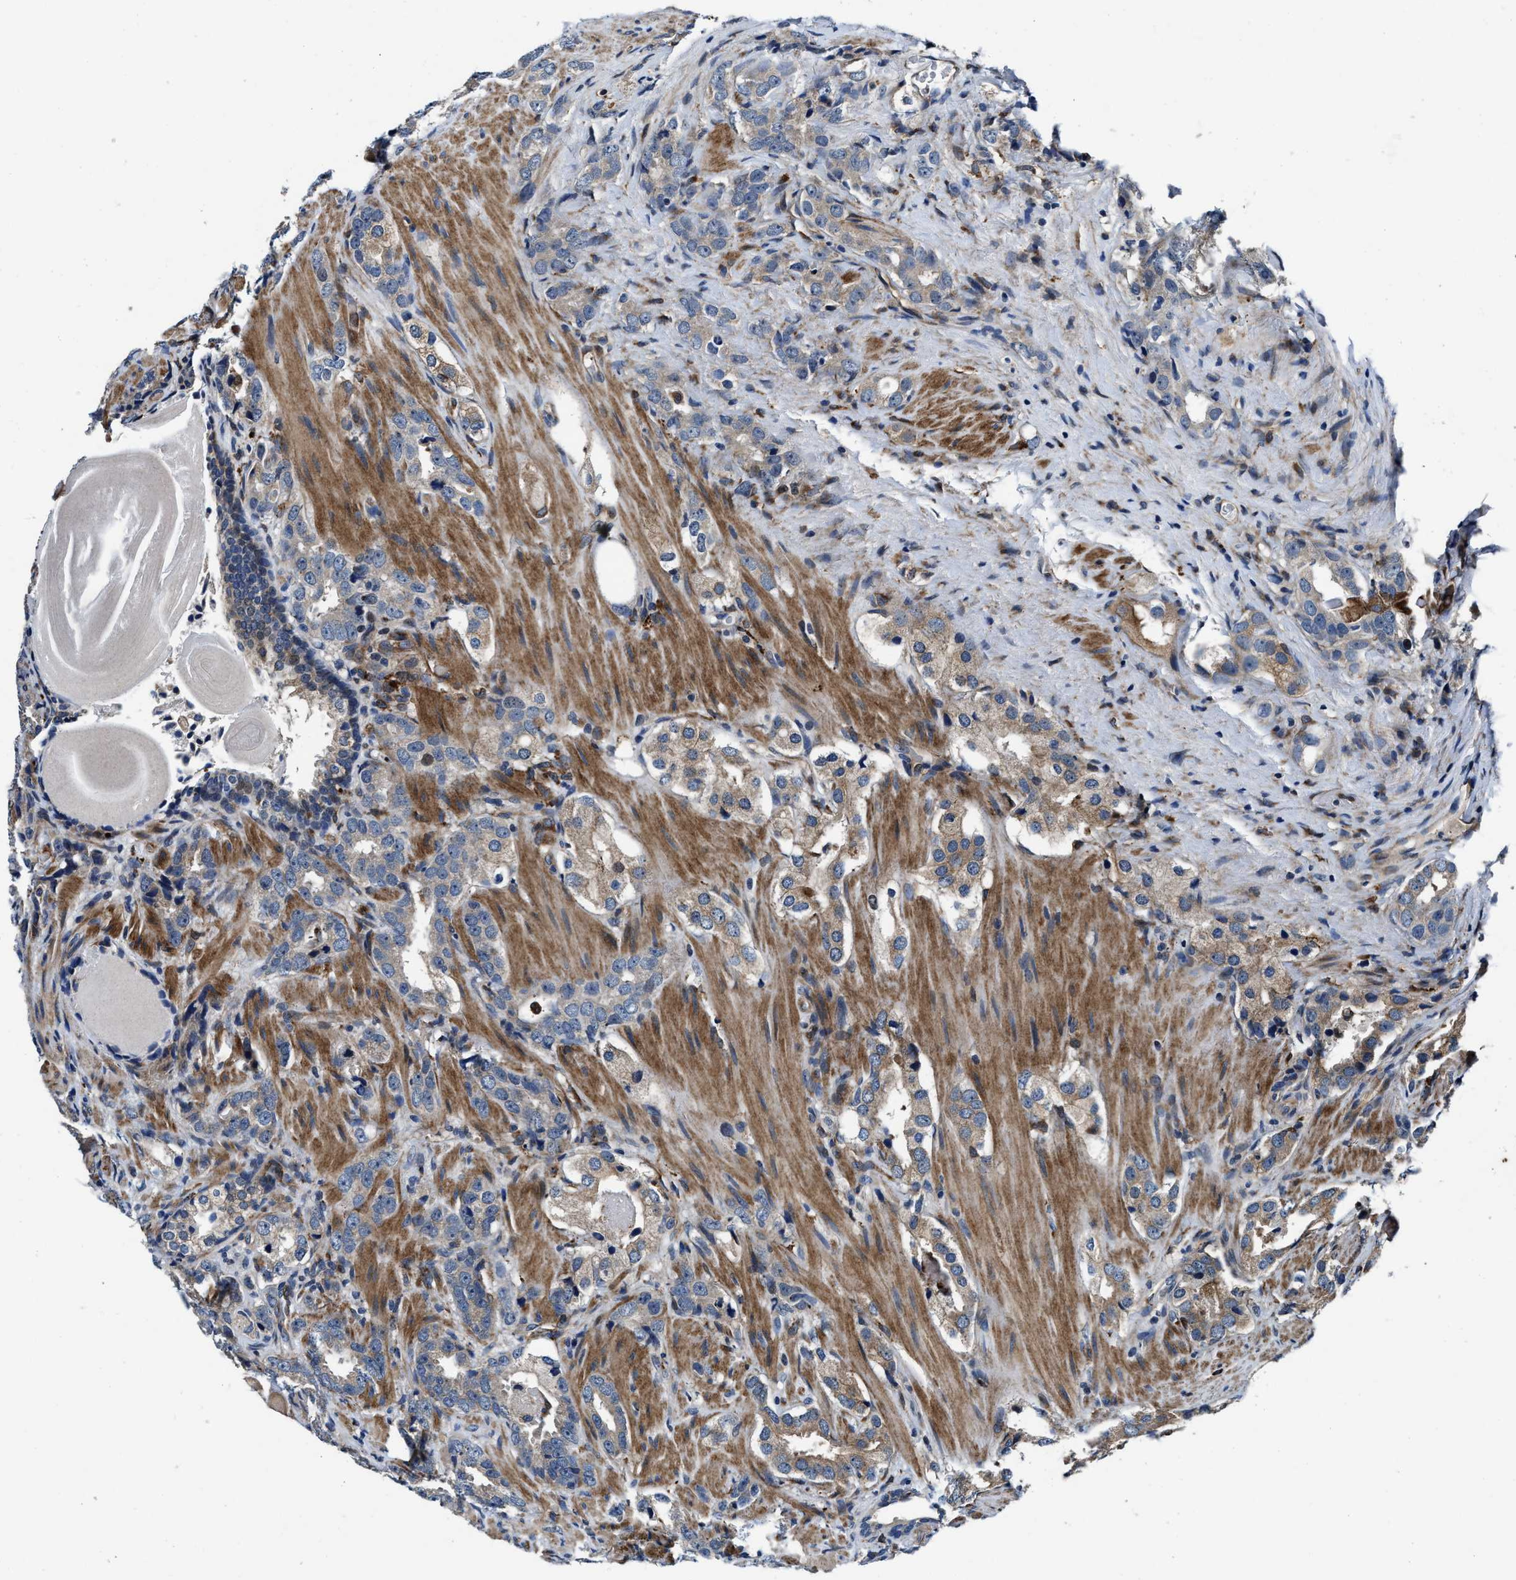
{"staining": {"intensity": "weak", "quantity": "25%-75%", "location": "cytoplasmic/membranous"}, "tissue": "prostate cancer", "cell_type": "Tumor cells", "image_type": "cancer", "snomed": [{"axis": "morphology", "description": "Adenocarcinoma, High grade"}, {"axis": "topography", "description": "Prostate"}], "caption": "Prostate cancer (high-grade adenocarcinoma) stained with DAB (3,3'-diaminobenzidine) immunohistochemistry demonstrates low levels of weak cytoplasmic/membranous positivity in approximately 25%-75% of tumor cells. (DAB = brown stain, brightfield microscopy at high magnification).", "gene": "C2orf66", "patient": {"sex": "male", "age": 63}}